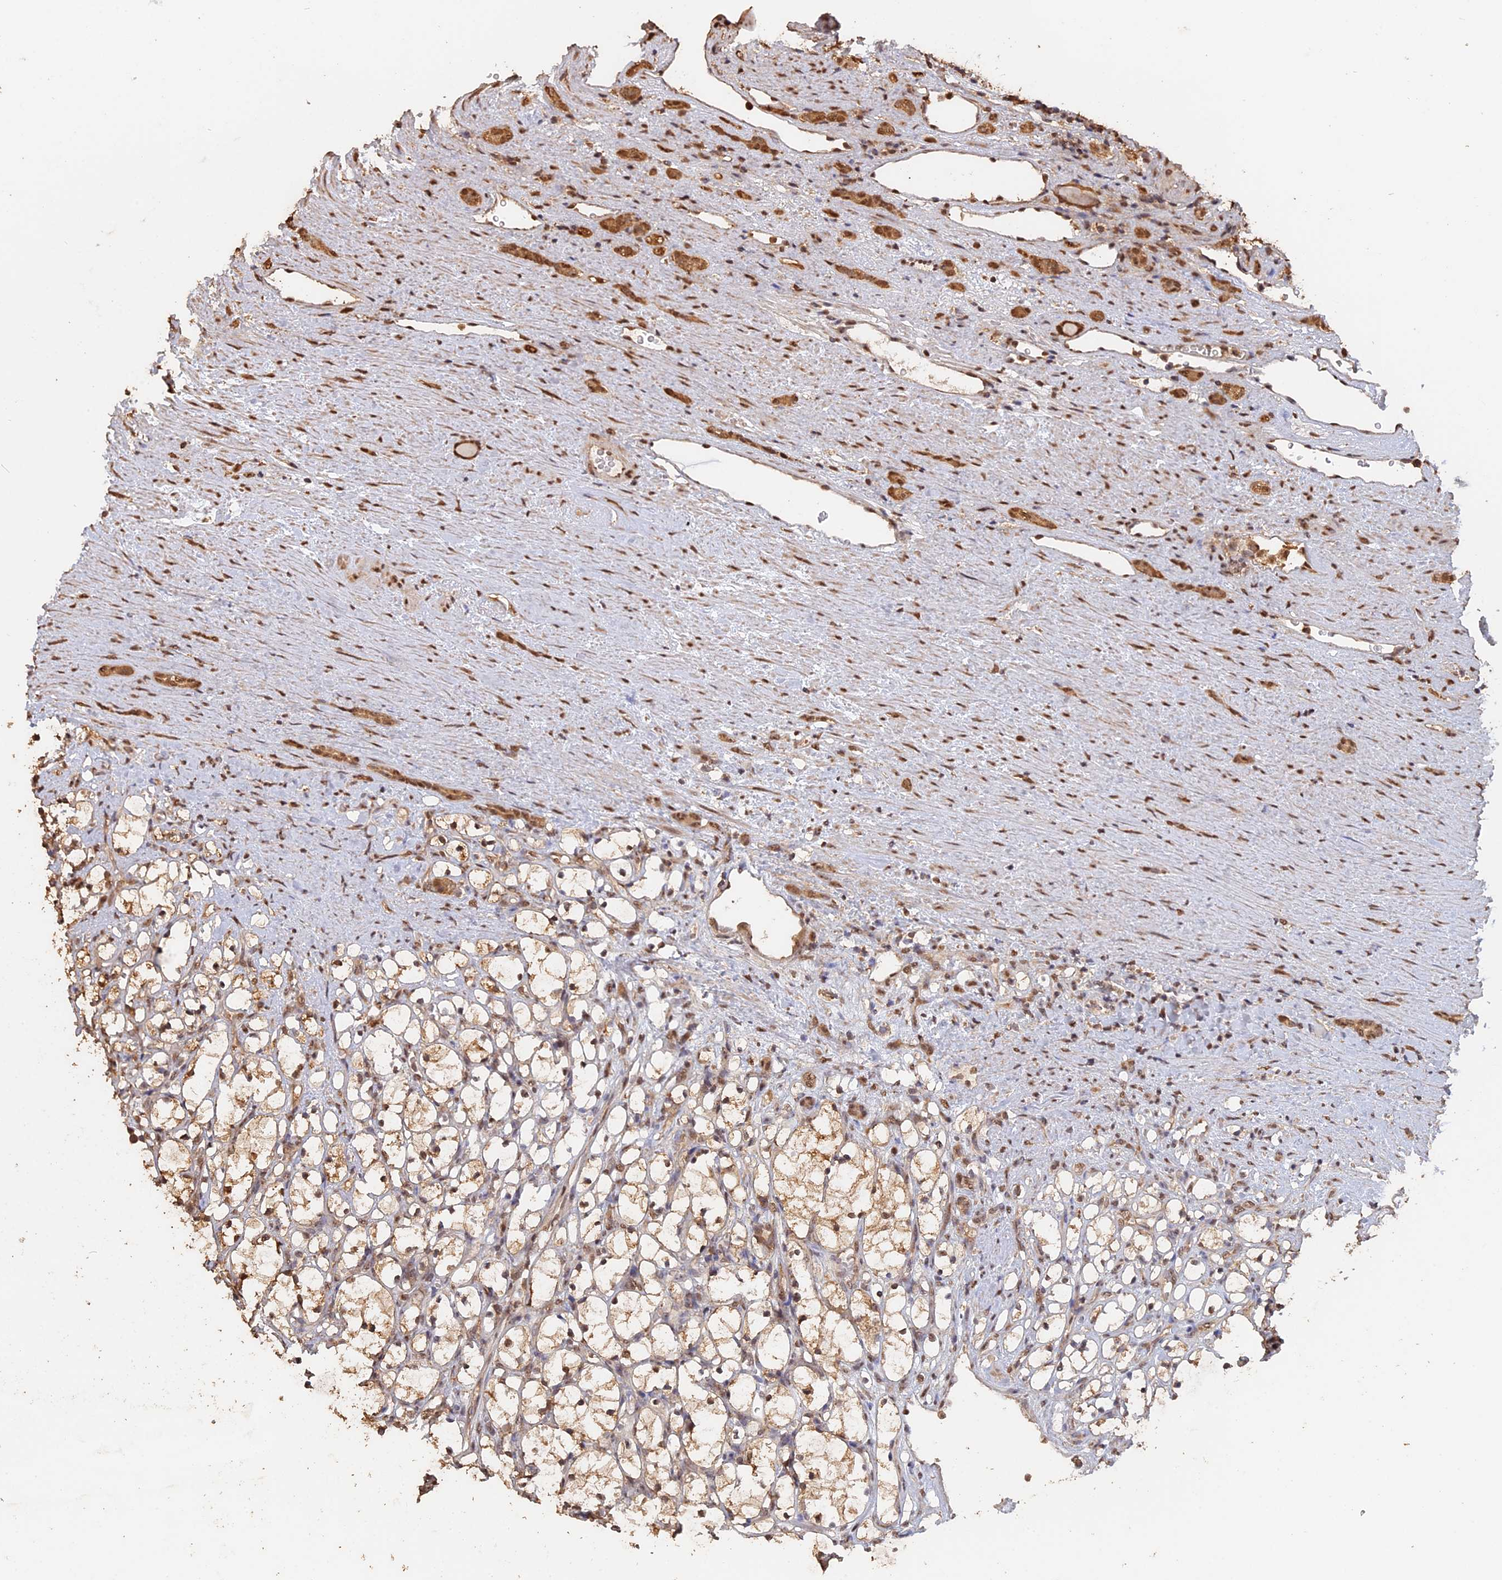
{"staining": {"intensity": "moderate", "quantity": ">75%", "location": "cytoplasmic/membranous,nuclear"}, "tissue": "renal cancer", "cell_type": "Tumor cells", "image_type": "cancer", "snomed": [{"axis": "morphology", "description": "Adenocarcinoma, NOS"}, {"axis": "topography", "description": "Kidney"}], "caption": "Renal adenocarcinoma was stained to show a protein in brown. There is medium levels of moderate cytoplasmic/membranous and nuclear positivity in about >75% of tumor cells. (brown staining indicates protein expression, while blue staining denotes nuclei).", "gene": "PSMC6", "patient": {"sex": "female", "age": 69}}